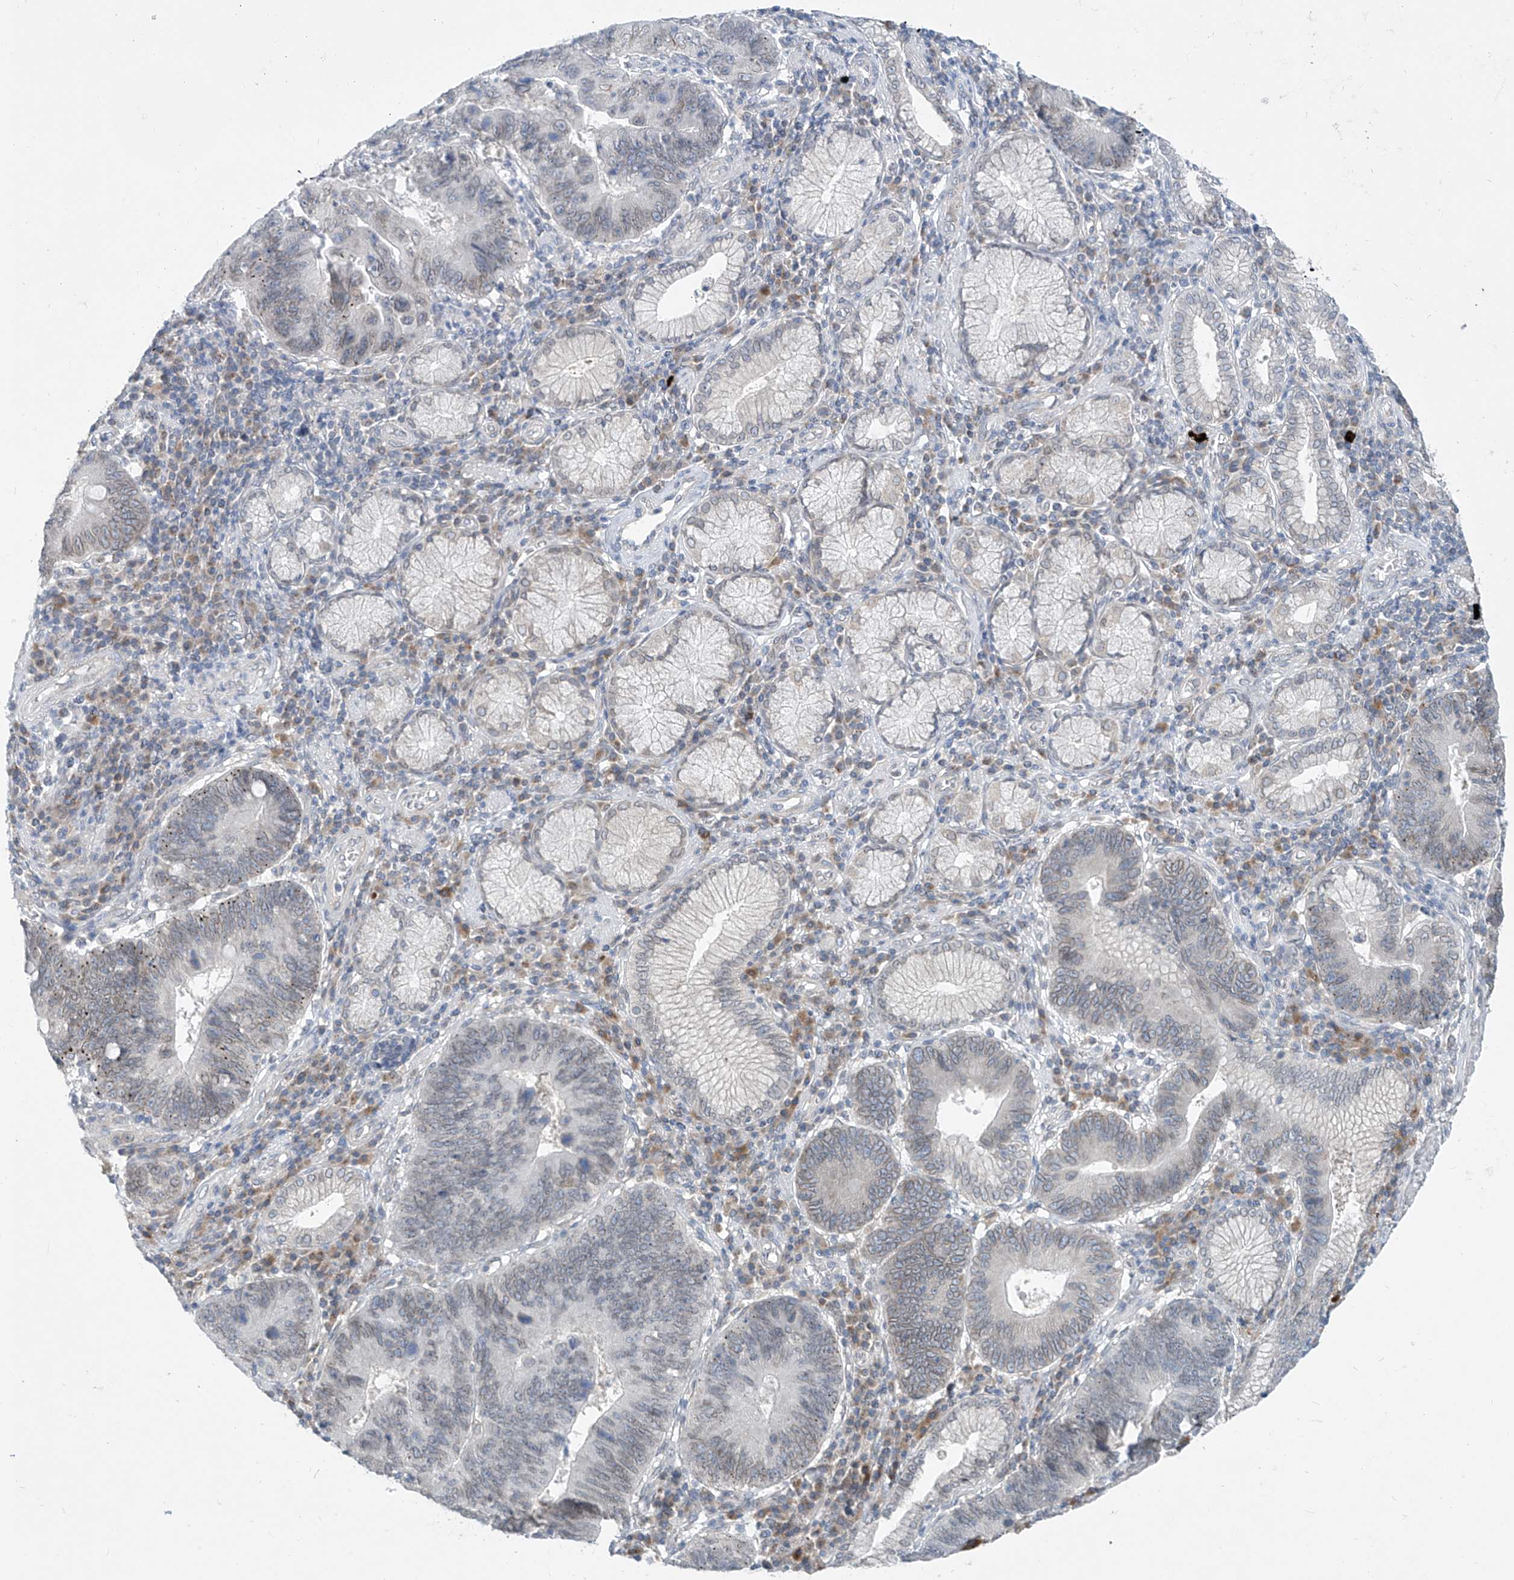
{"staining": {"intensity": "weak", "quantity": "<25%", "location": "cytoplasmic/membranous,nuclear"}, "tissue": "stomach cancer", "cell_type": "Tumor cells", "image_type": "cancer", "snomed": [{"axis": "morphology", "description": "Adenocarcinoma, NOS"}, {"axis": "topography", "description": "Stomach"}], "caption": "An image of adenocarcinoma (stomach) stained for a protein demonstrates no brown staining in tumor cells.", "gene": "KRTAP25-1", "patient": {"sex": "male", "age": 59}}